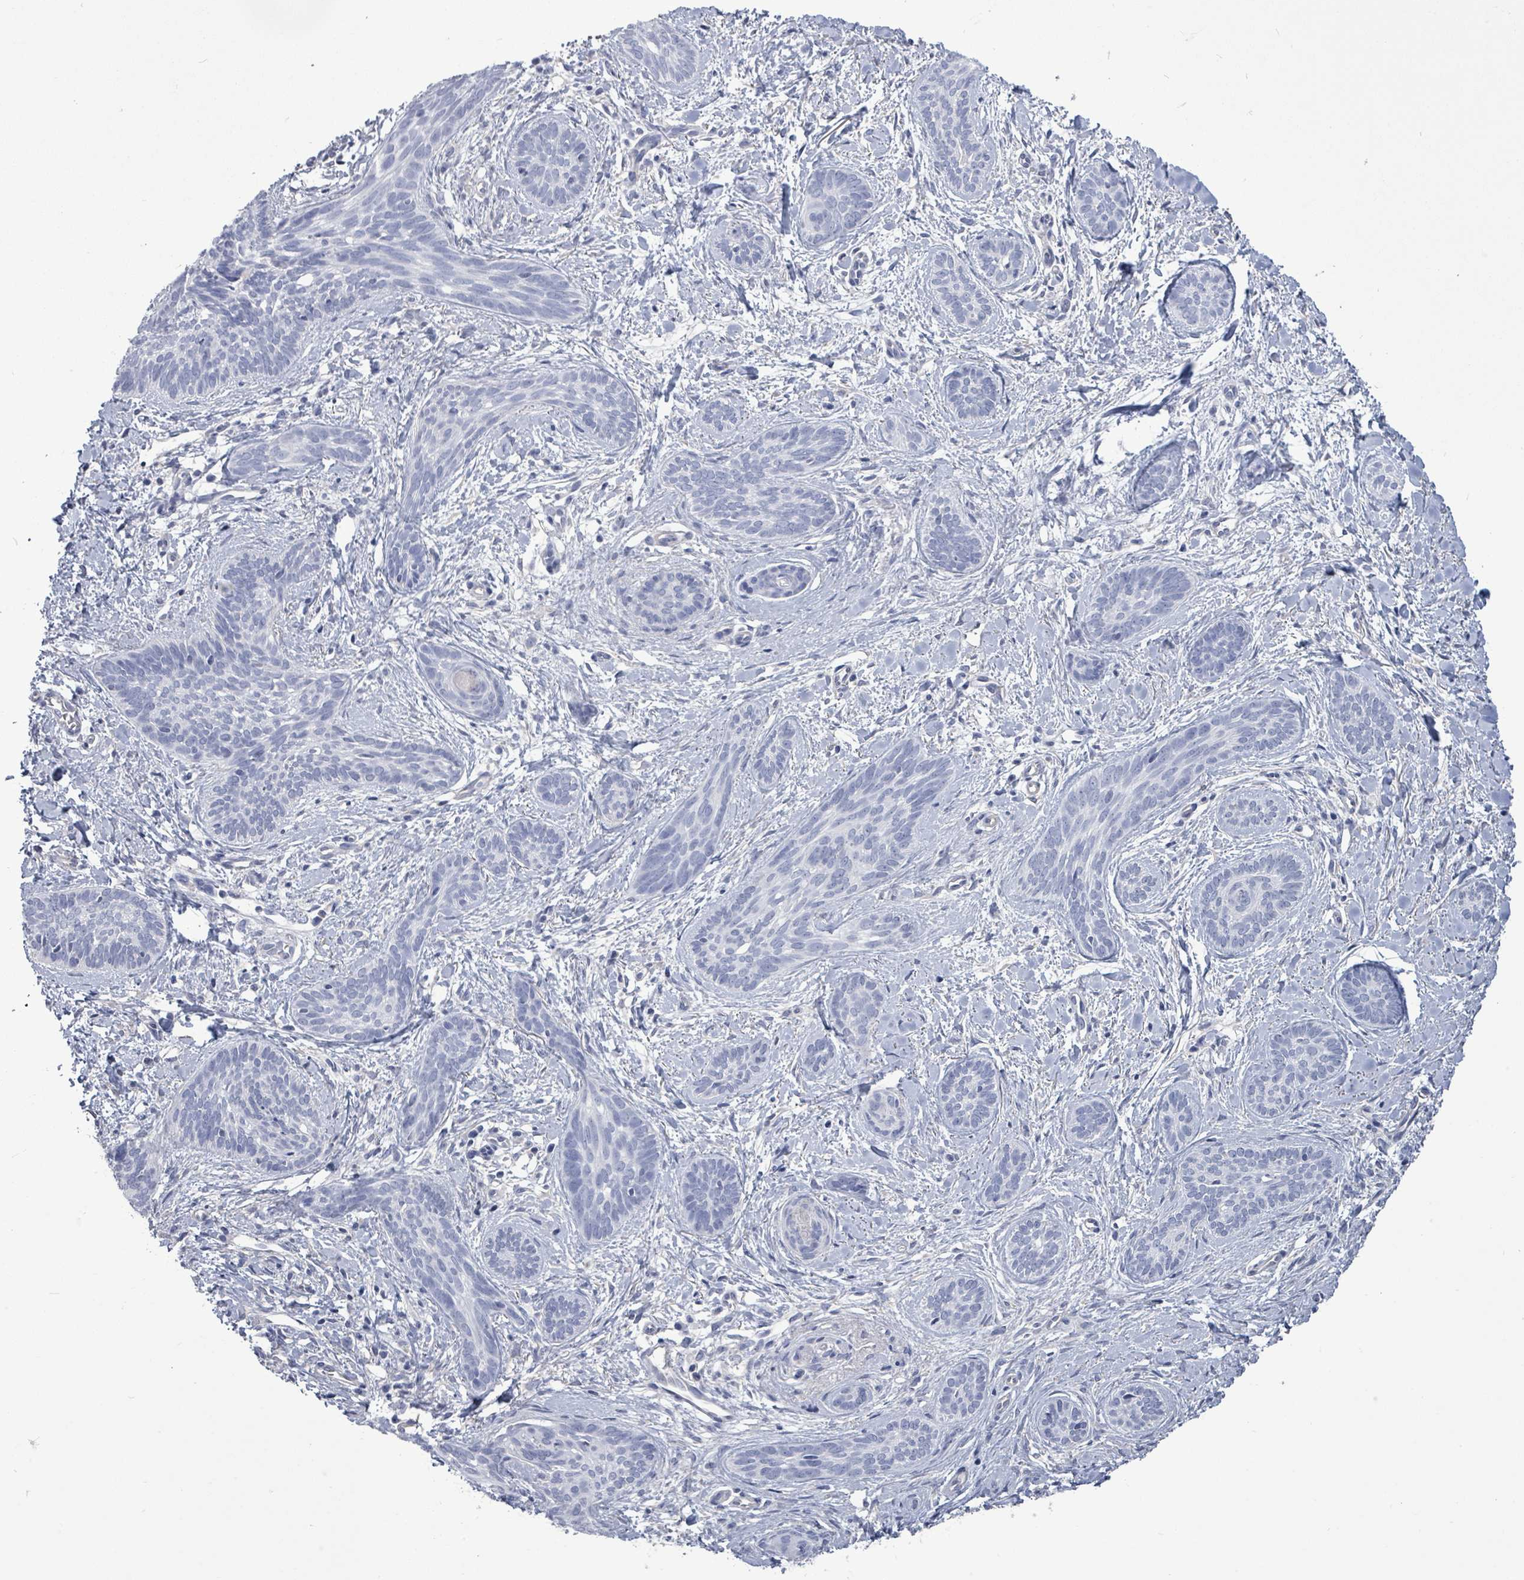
{"staining": {"intensity": "negative", "quantity": "none", "location": "none"}, "tissue": "skin cancer", "cell_type": "Tumor cells", "image_type": "cancer", "snomed": [{"axis": "morphology", "description": "Basal cell carcinoma"}, {"axis": "topography", "description": "Skin"}], "caption": "IHC image of skin cancer stained for a protein (brown), which demonstrates no staining in tumor cells.", "gene": "CT45A5", "patient": {"sex": "female", "age": 81}}